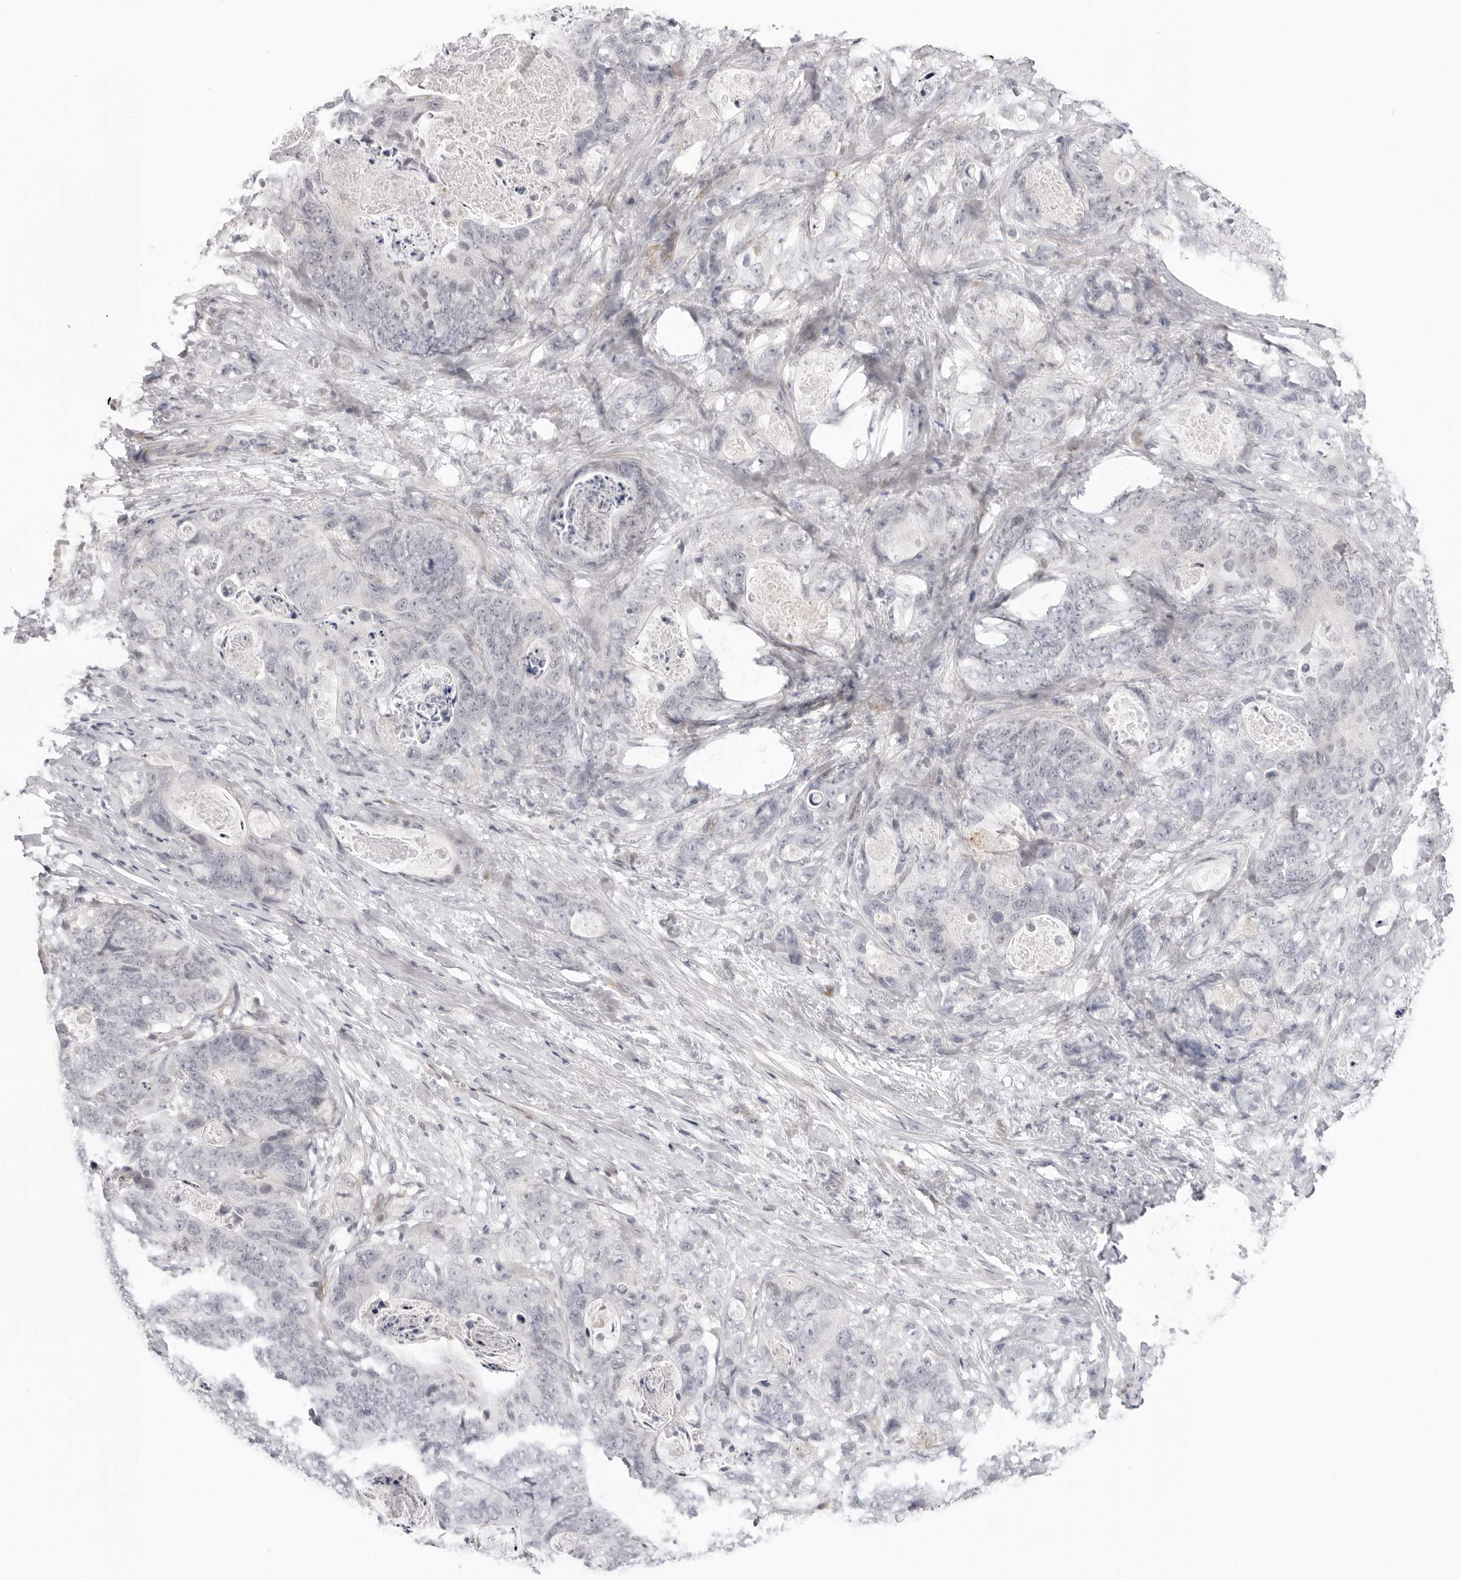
{"staining": {"intensity": "negative", "quantity": "none", "location": "none"}, "tissue": "stomach cancer", "cell_type": "Tumor cells", "image_type": "cancer", "snomed": [{"axis": "morphology", "description": "Normal tissue, NOS"}, {"axis": "morphology", "description": "Adenocarcinoma, NOS"}, {"axis": "topography", "description": "Stomach"}], "caption": "Stomach cancer stained for a protein using immunohistochemistry (IHC) reveals no positivity tumor cells.", "gene": "STRADB", "patient": {"sex": "female", "age": 89}}